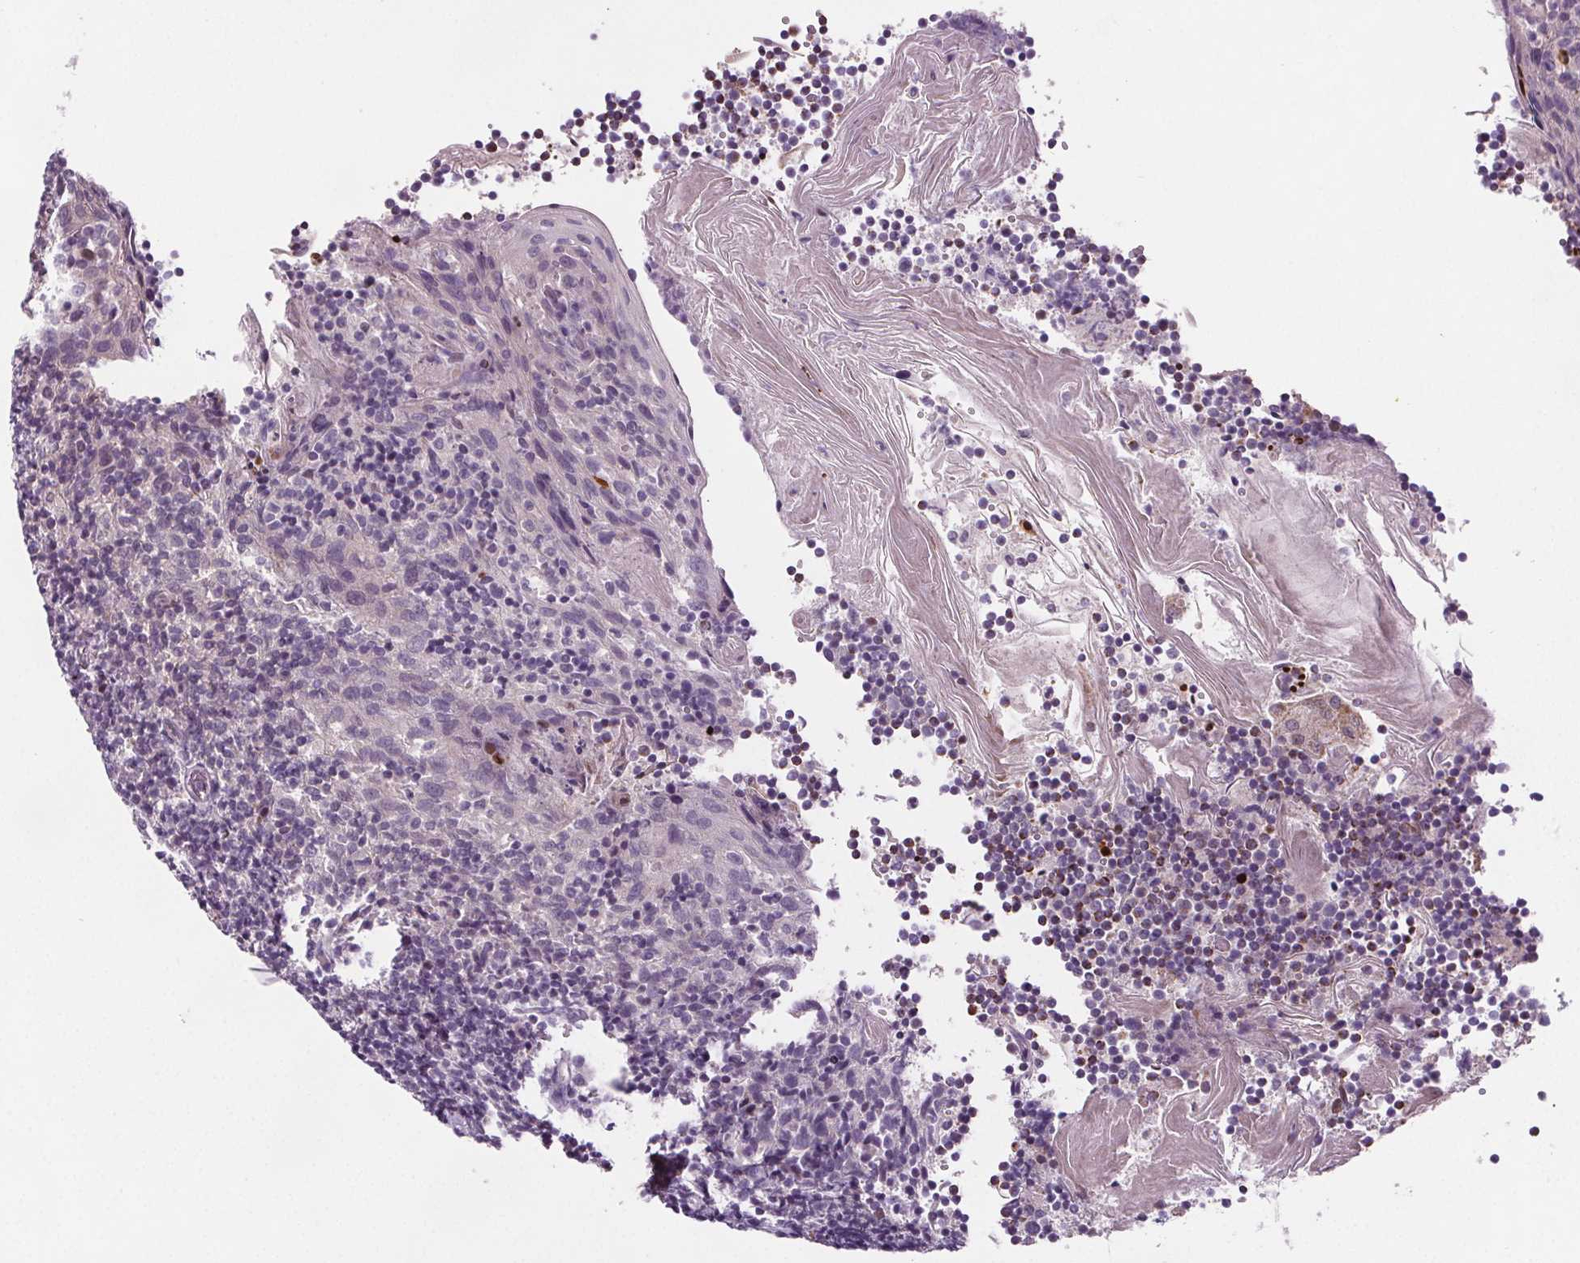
{"staining": {"intensity": "weak", "quantity": "25%-75%", "location": "cytoplasmic/membranous"}, "tissue": "tonsil", "cell_type": "Germinal center cells", "image_type": "normal", "snomed": [{"axis": "morphology", "description": "Normal tissue, NOS"}, {"axis": "topography", "description": "Tonsil"}], "caption": "Brown immunohistochemical staining in normal human tonsil displays weak cytoplasmic/membranous staining in about 25%-75% of germinal center cells. (Stains: DAB (3,3'-diaminobenzidine) in brown, nuclei in blue, Microscopy: brightfield microscopy at high magnification).", "gene": "SUCLA2", "patient": {"sex": "female", "age": 10}}